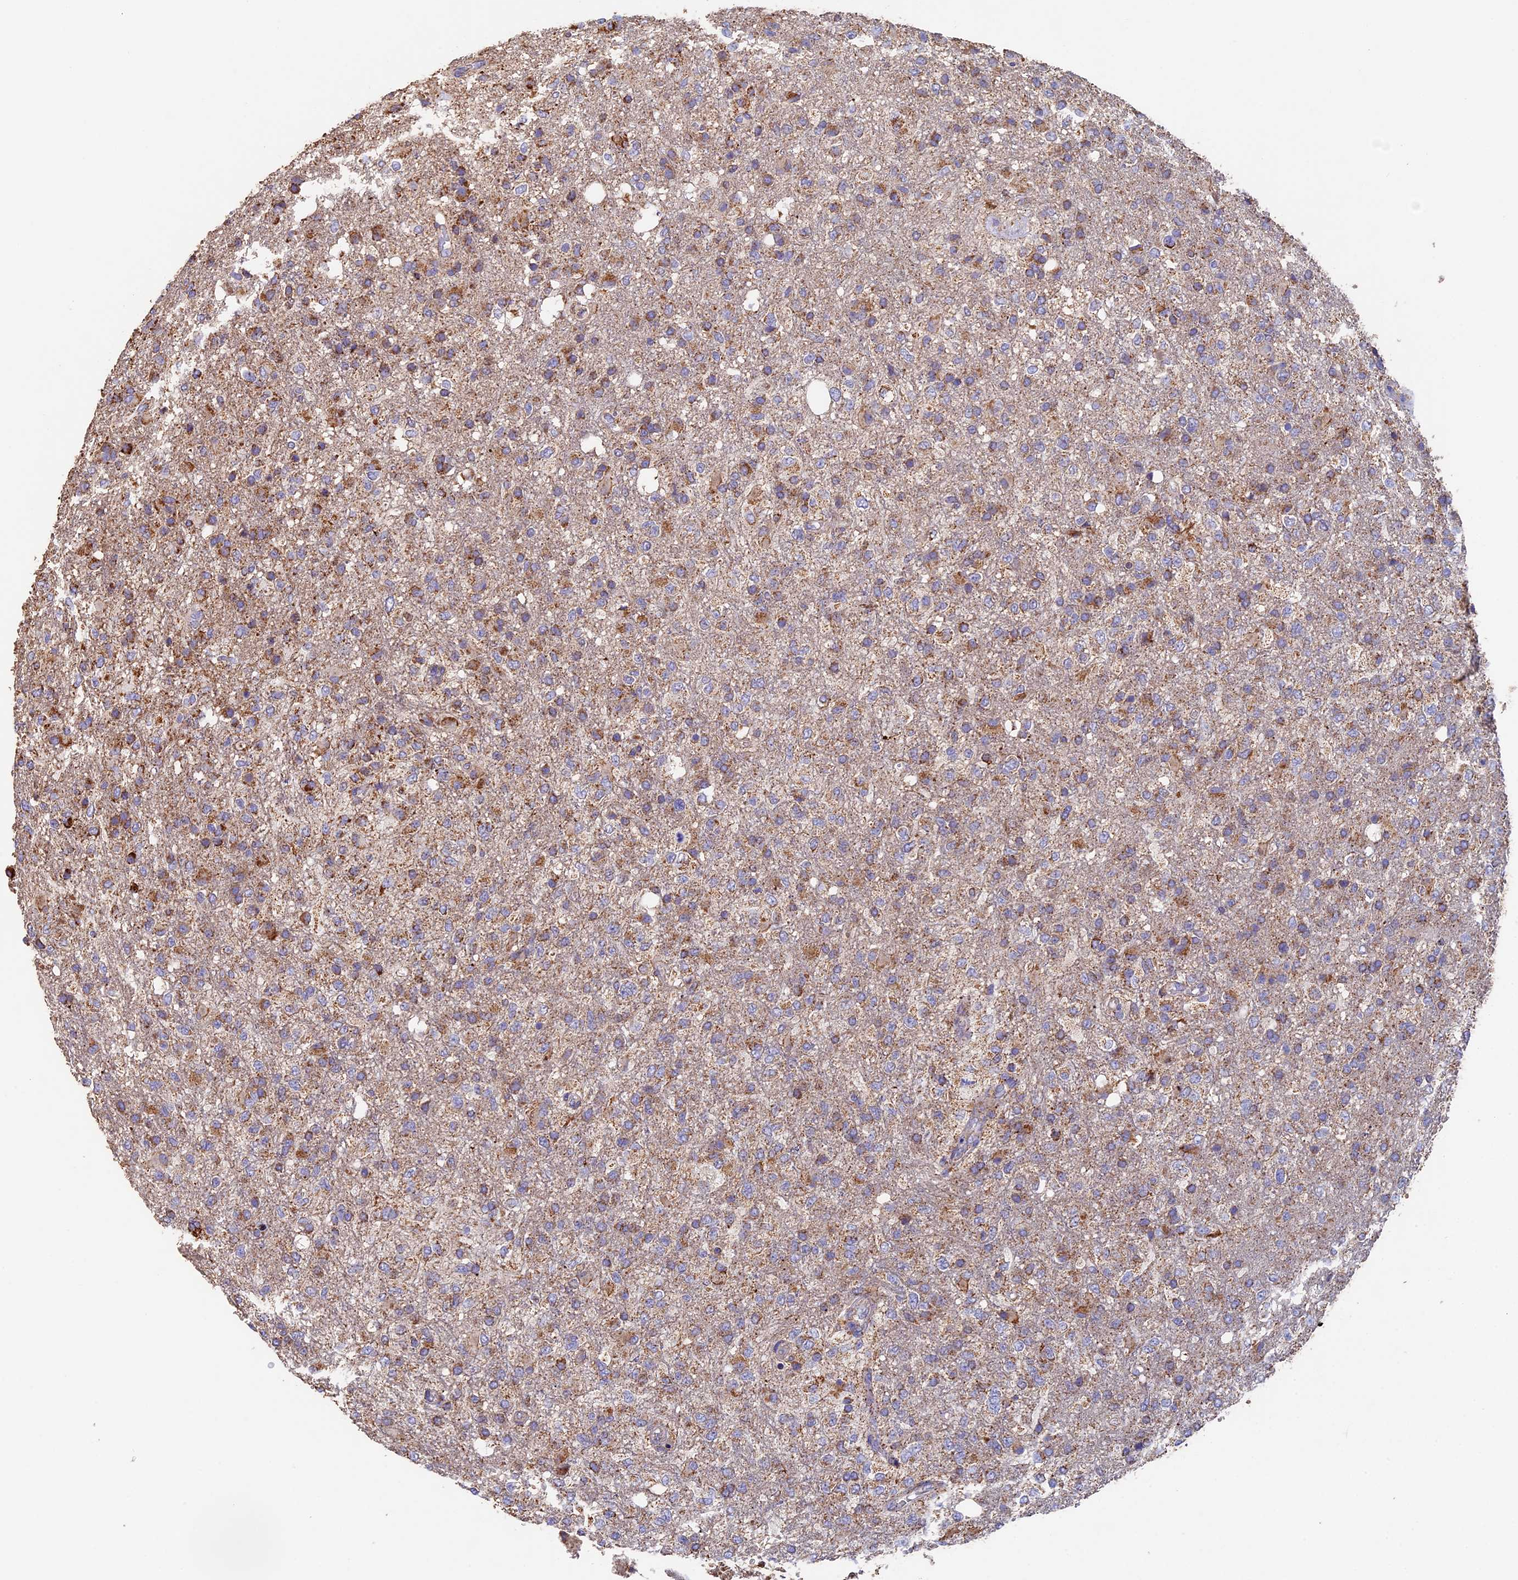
{"staining": {"intensity": "moderate", "quantity": "25%-75%", "location": "cytoplasmic/membranous"}, "tissue": "glioma", "cell_type": "Tumor cells", "image_type": "cancer", "snomed": [{"axis": "morphology", "description": "Glioma, malignant, High grade"}, {"axis": "topography", "description": "Brain"}], "caption": "Moderate cytoplasmic/membranous protein expression is appreciated in about 25%-75% of tumor cells in glioma.", "gene": "ADAT1", "patient": {"sex": "female", "age": 74}}